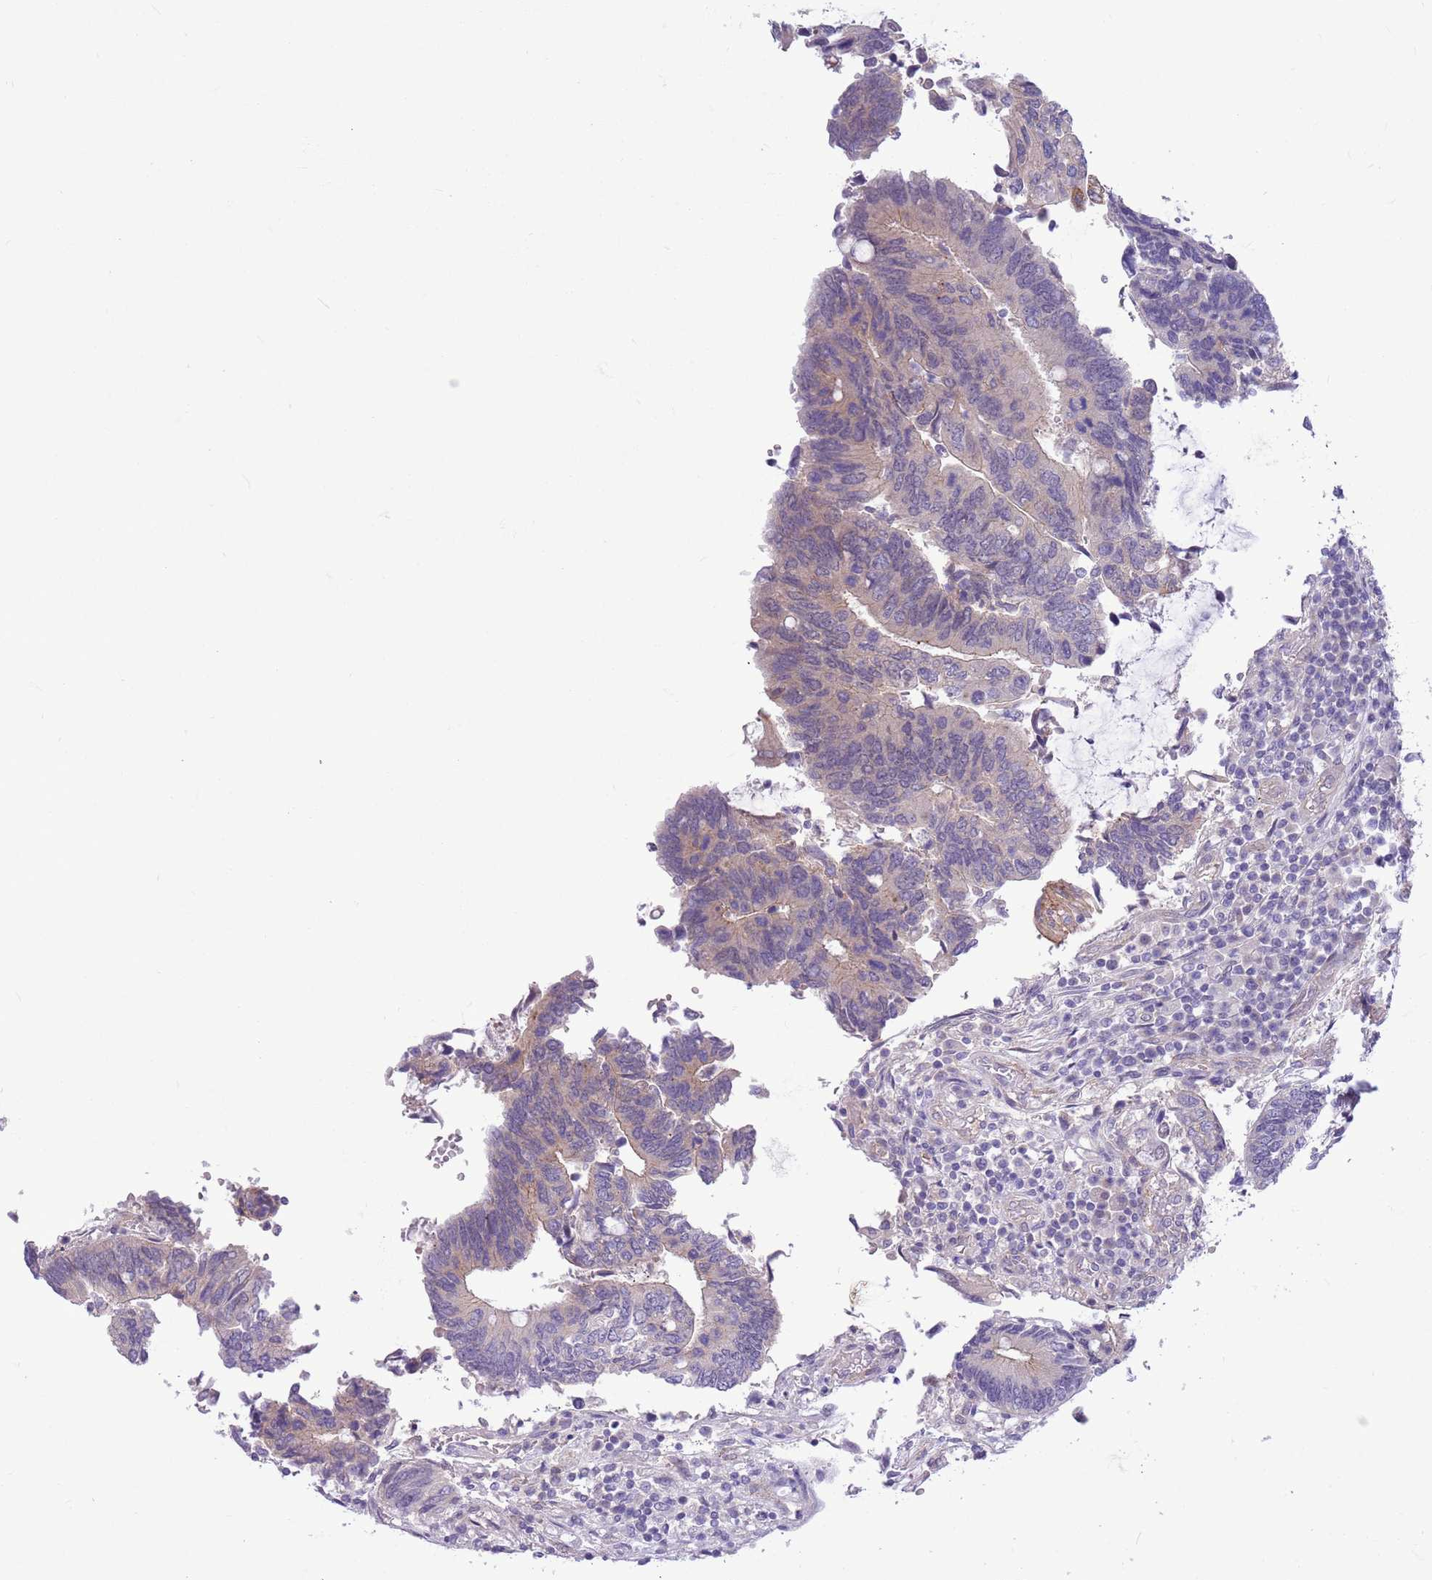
{"staining": {"intensity": "weak", "quantity": "<25%", "location": "cytoplasmic/membranous"}, "tissue": "colorectal cancer", "cell_type": "Tumor cells", "image_type": "cancer", "snomed": [{"axis": "morphology", "description": "Adenocarcinoma, NOS"}, {"axis": "topography", "description": "Colon"}], "caption": "Colorectal adenocarcinoma was stained to show a protein in brown. There is no significant positivity in tumor cells.", "gene": "PARP8", "patient": {"sex": "male", "age": 87}}